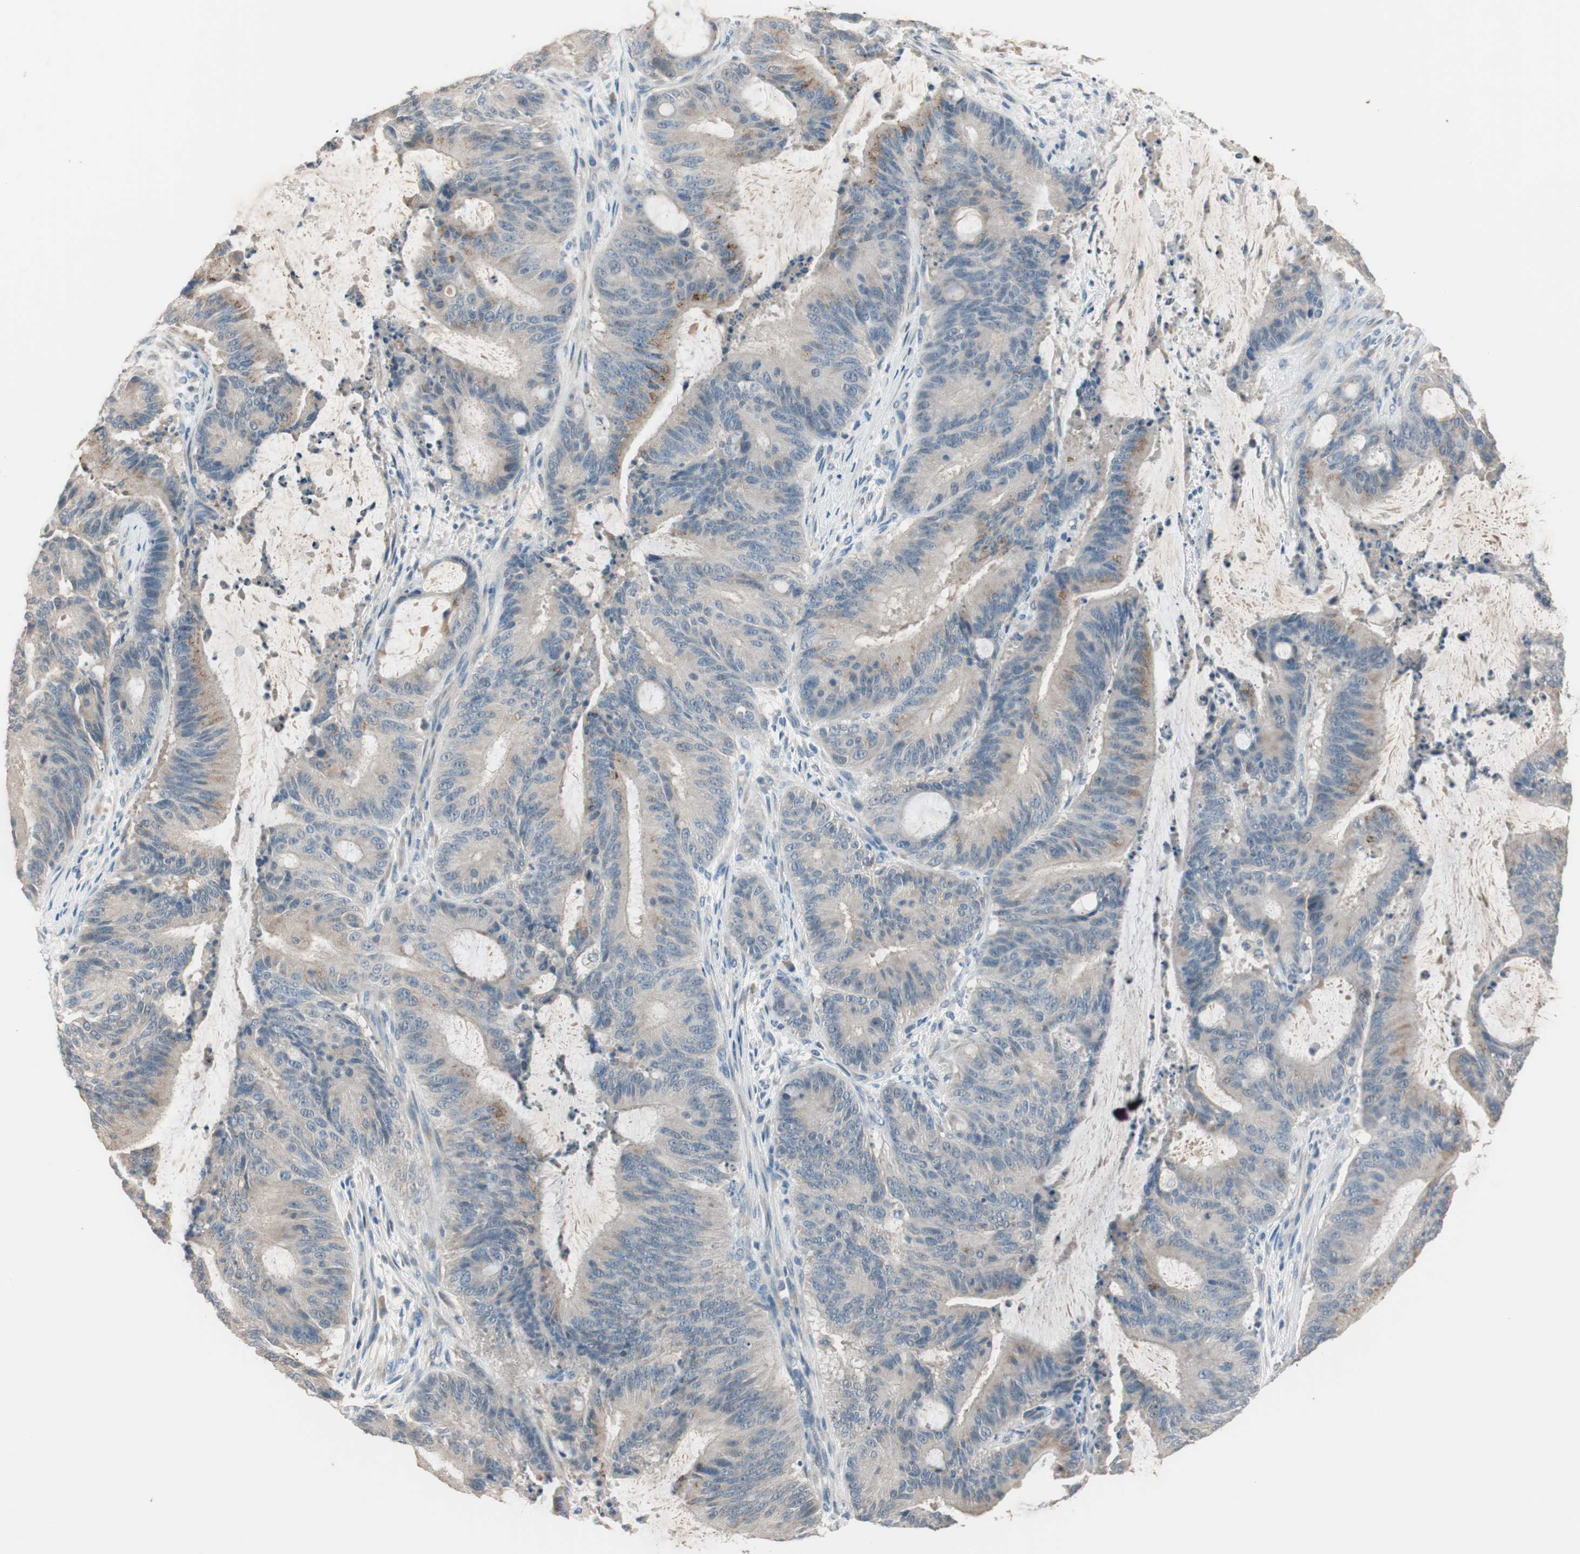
{"staining": {"intensity": "weak", "quantity": ">75%", "location": "cytoplasmic/membranous"}, "tissue": "liver cancer", "cell_type": "Tumor cells", "image_type": "cancer", "snomed": [{"axis": "morphology", "description": "Cholangiocarcinoma"}, {"axis": "topography", "description": "Liver"}], "caption": "Brown immunohistochemical staining in liver cancer exhibits weak cytoplasmic/membranous expression in approximately >75% of tumor cells.", "gene": "KHK", "patient": {"sex": "female", "age": 73}}